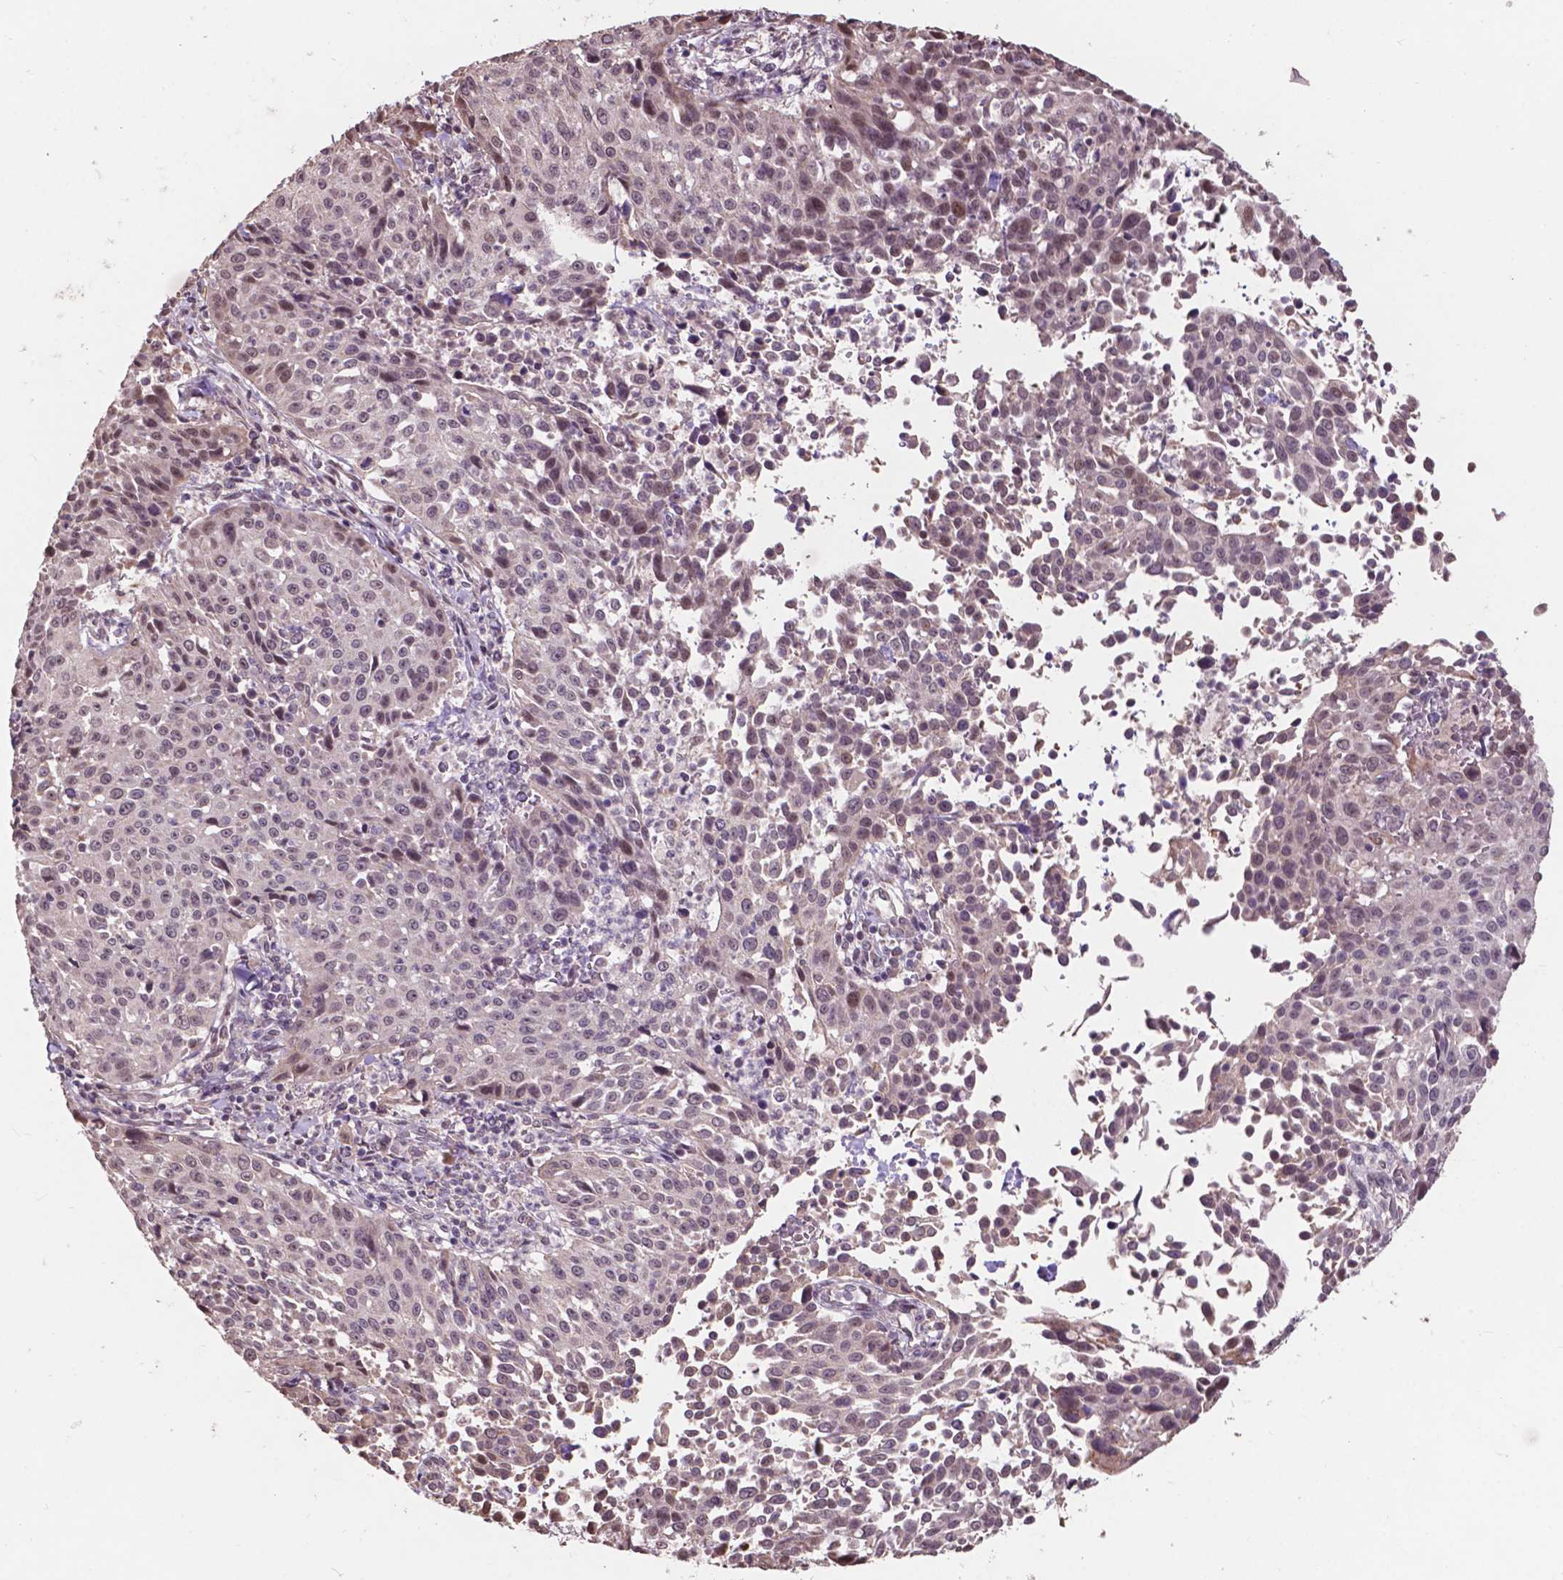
{"staining": {"intensity": "negative", "quantity": "none", "location": "none"}, "tissue": "cervical cancer", "cell_type": "Tumor cells", "image_type": "cancer", "snomed": [{"axis": "morphology", "description": "Squamous cell carcinoma, NOS"}, {"axis": "topography", "description": "Cervix"}], "caption": "A high-resolution micrograph shows IHC staining of squamous cell carcinoma (cervical), which exhibits no significant positivity in tumor cells.", "gene": "GLRA2", "patient": {"sex": "female", "age": 26}}